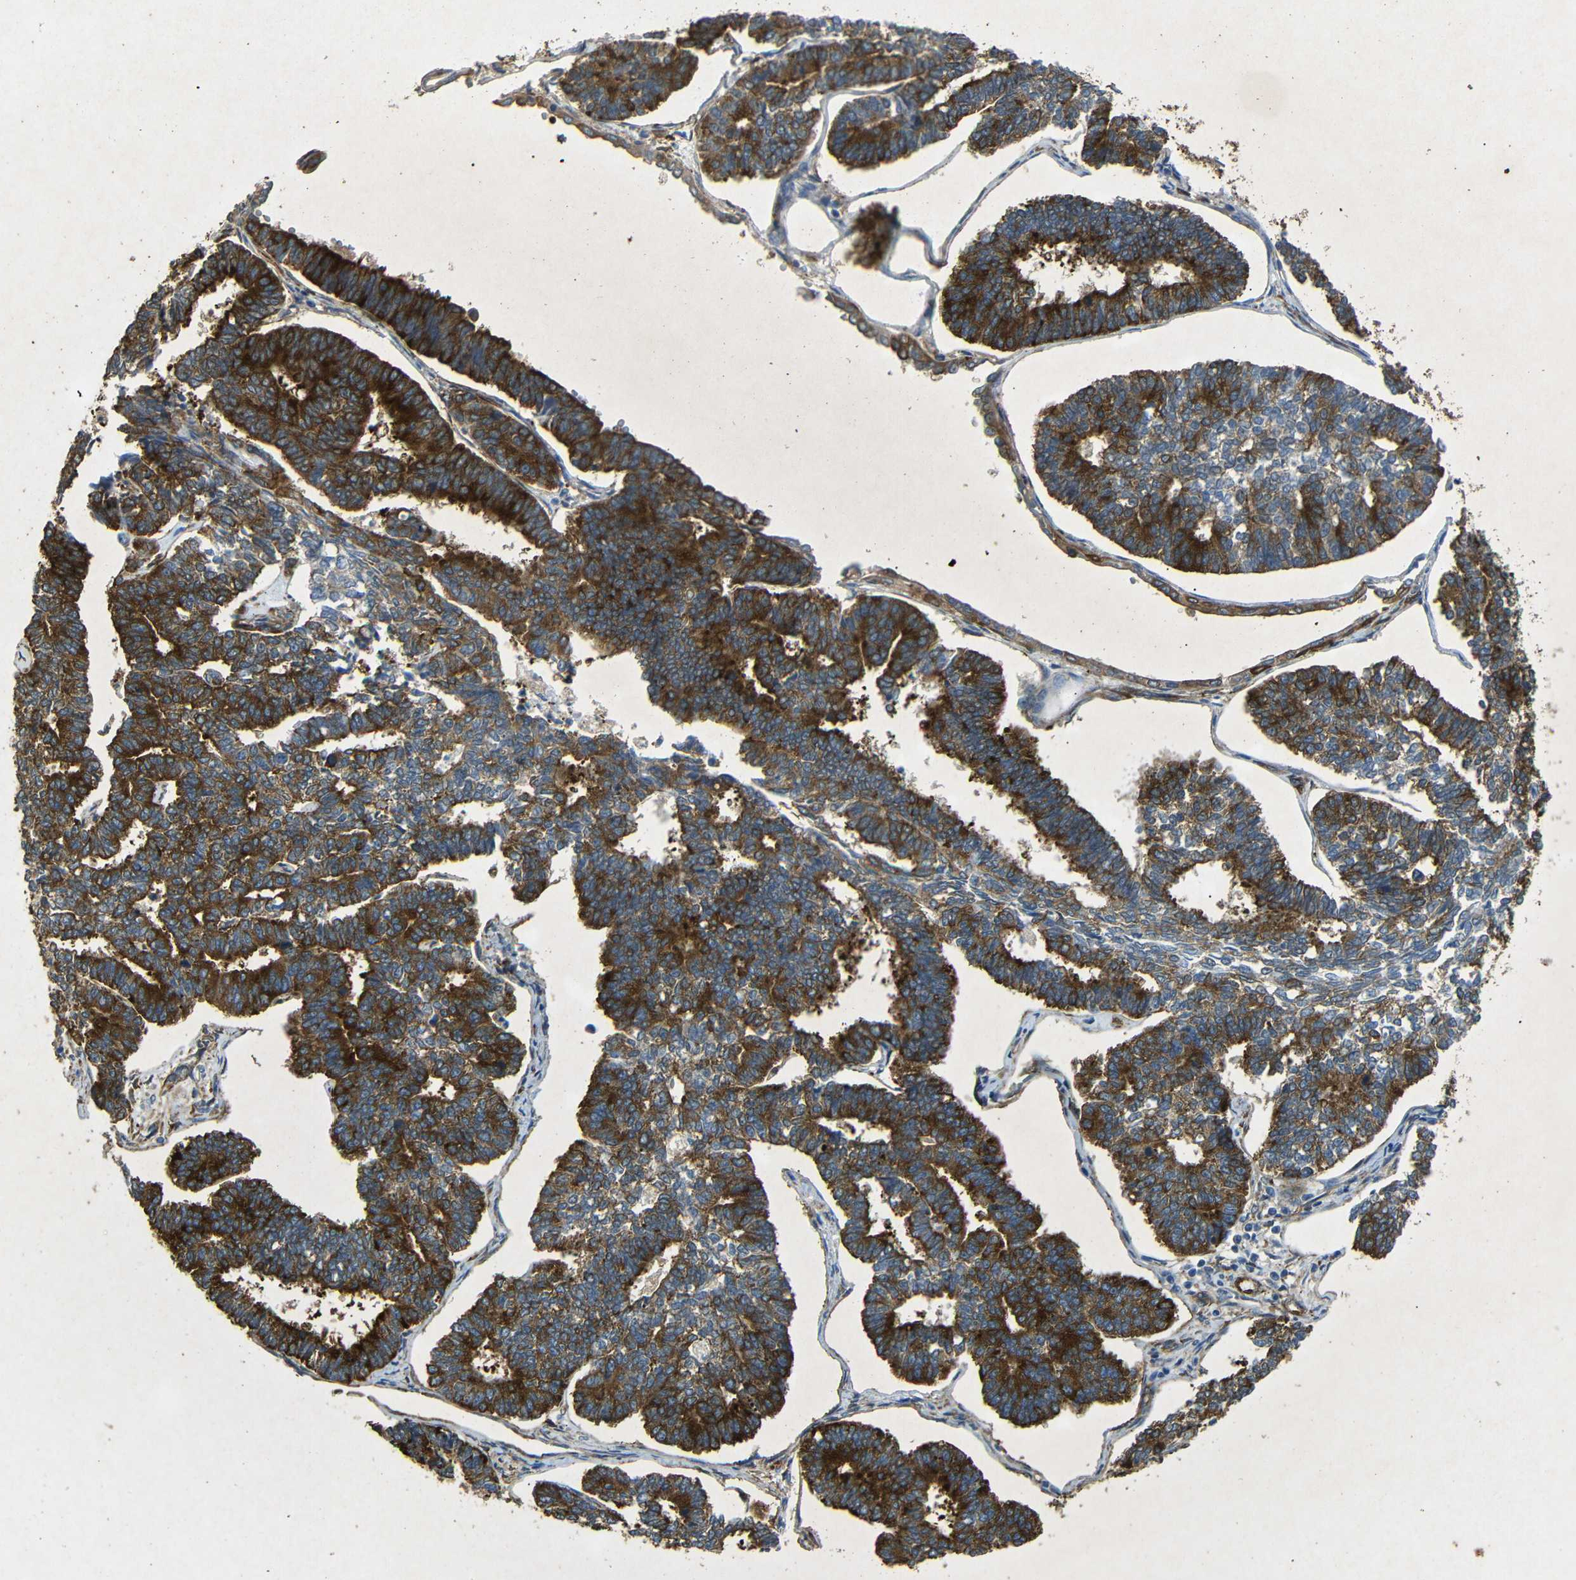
{"staining": {"intensity": "strong", "quantity": ">75%", "location": "cytoplasmic/membranous"}, "tissue": "endometrial cancer", "cell_type": "Tumor cells", "image_type": "cancer", "snomed": [{"axis": "morphology", "description": "Adenocarcinoma, NOS"}, {"axis": "topography", "description": "Endometrium"}], "caption": "Endometrial cancer stained with DAB (3,3'-diaminobenzidine) immunohistochemistry (IHC) displays high levels of strong cytoplasmic/membranous positivity in about >75% of tumor cells.", "gene": "BTF3", "patient": {"sex": "female", "age": 70}}